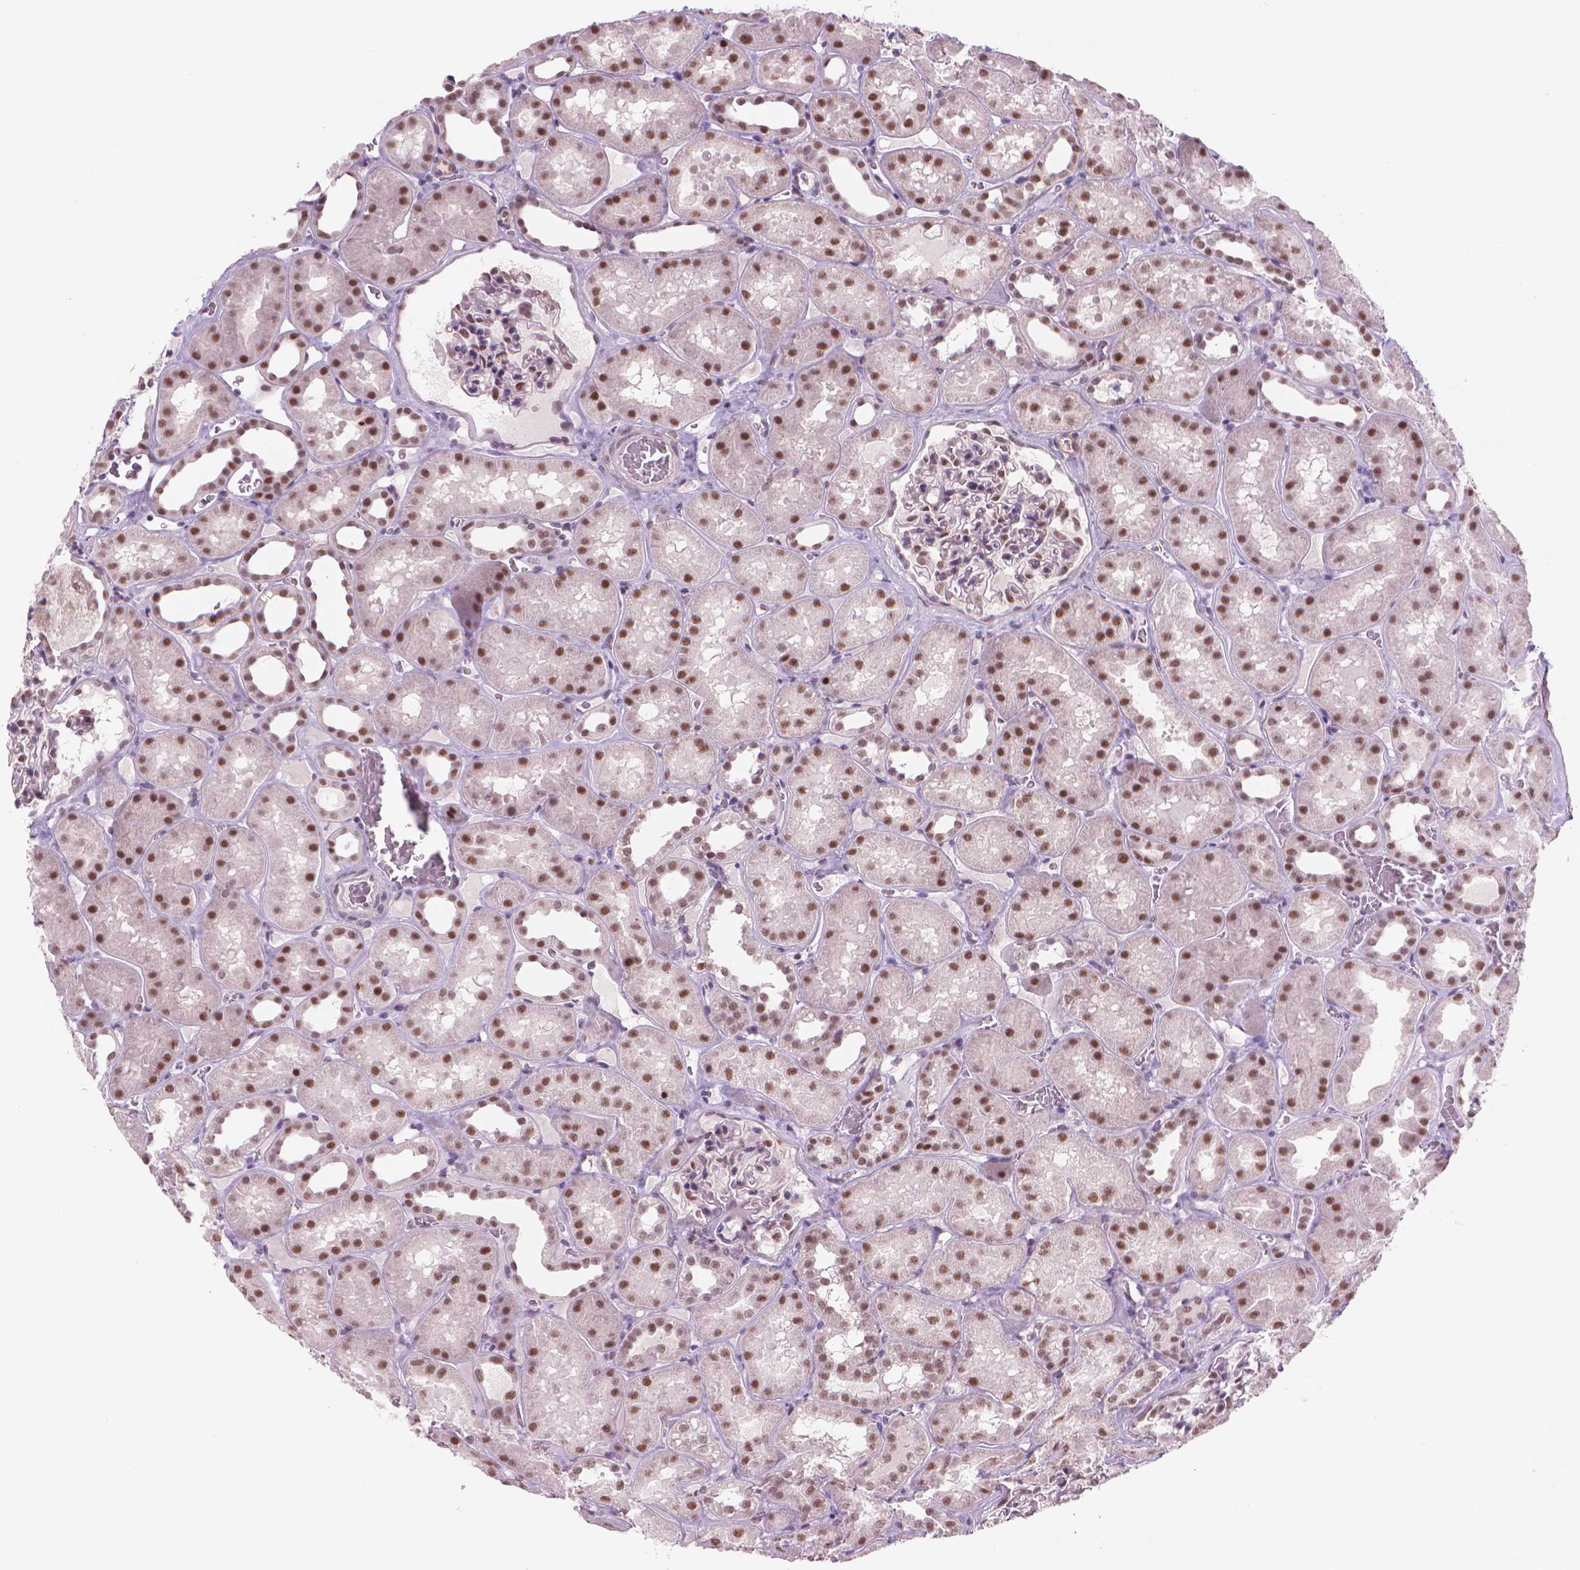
{"staining": {"intensity": "strong", "quantity": "<25%", "location": "nuclear"}, "tissue": "kidney", "cell_type": "Cells in glomeruli", "image_type": "normal", "snomed": [{"axis": "morphology", "description": "Normal tissue, NOS"}, {"axis": "topography", "description": "Kidney"}], "caption": "IHC staining of benign kidney, which reveals medium levels of strong nuclear expression in approximately <25% of cells in glomeruli indicating strong nuclear protein expression. The staining was performed using DAB (brown) for protein detection and nuclei were counterstained in hematoxylin (blue).", "gene": "POLR3D", "patient": {"sex": "female", "age": 41}}